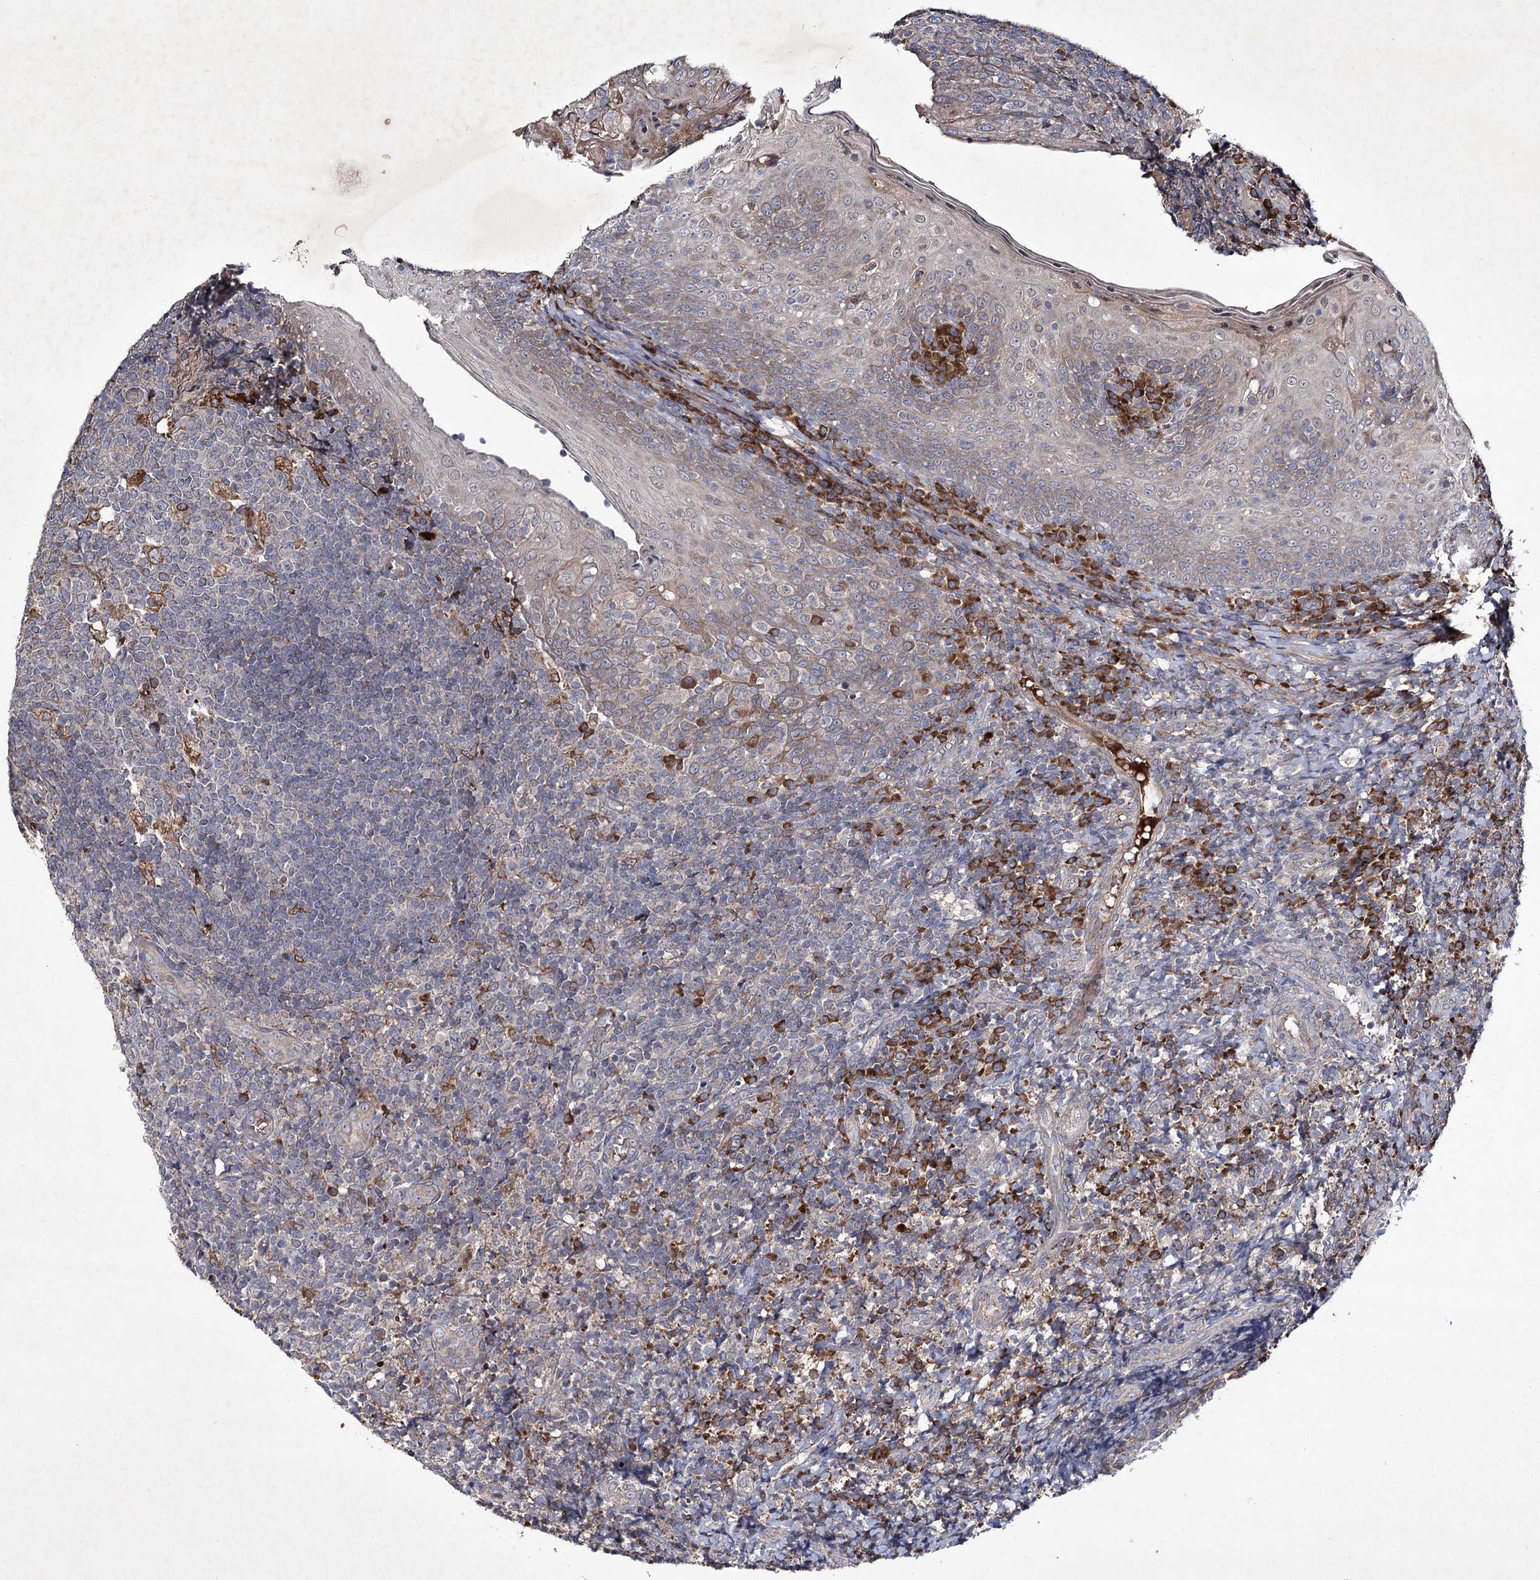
{"staining": {"intensity": "moderate", "quantity": "<25%", "location": "cytoplasmic/membranous"}, "tissue": "tonsil", "cell_type": "Germinal center cells", "image_type": "normal", "snomed": [{"axis": "morphology", "description": "Normal tissue, NOS"}, {"axis": "topography", "description": "Tonsil"}], "caption": "Tonsil stained for a protein exhibits moderate cytoplasmic/membranous positivity in germinal center cells. Nuclei are stained in blue.", "gene": "ALG9", "patient": {"sex": "female", "age": 19}}